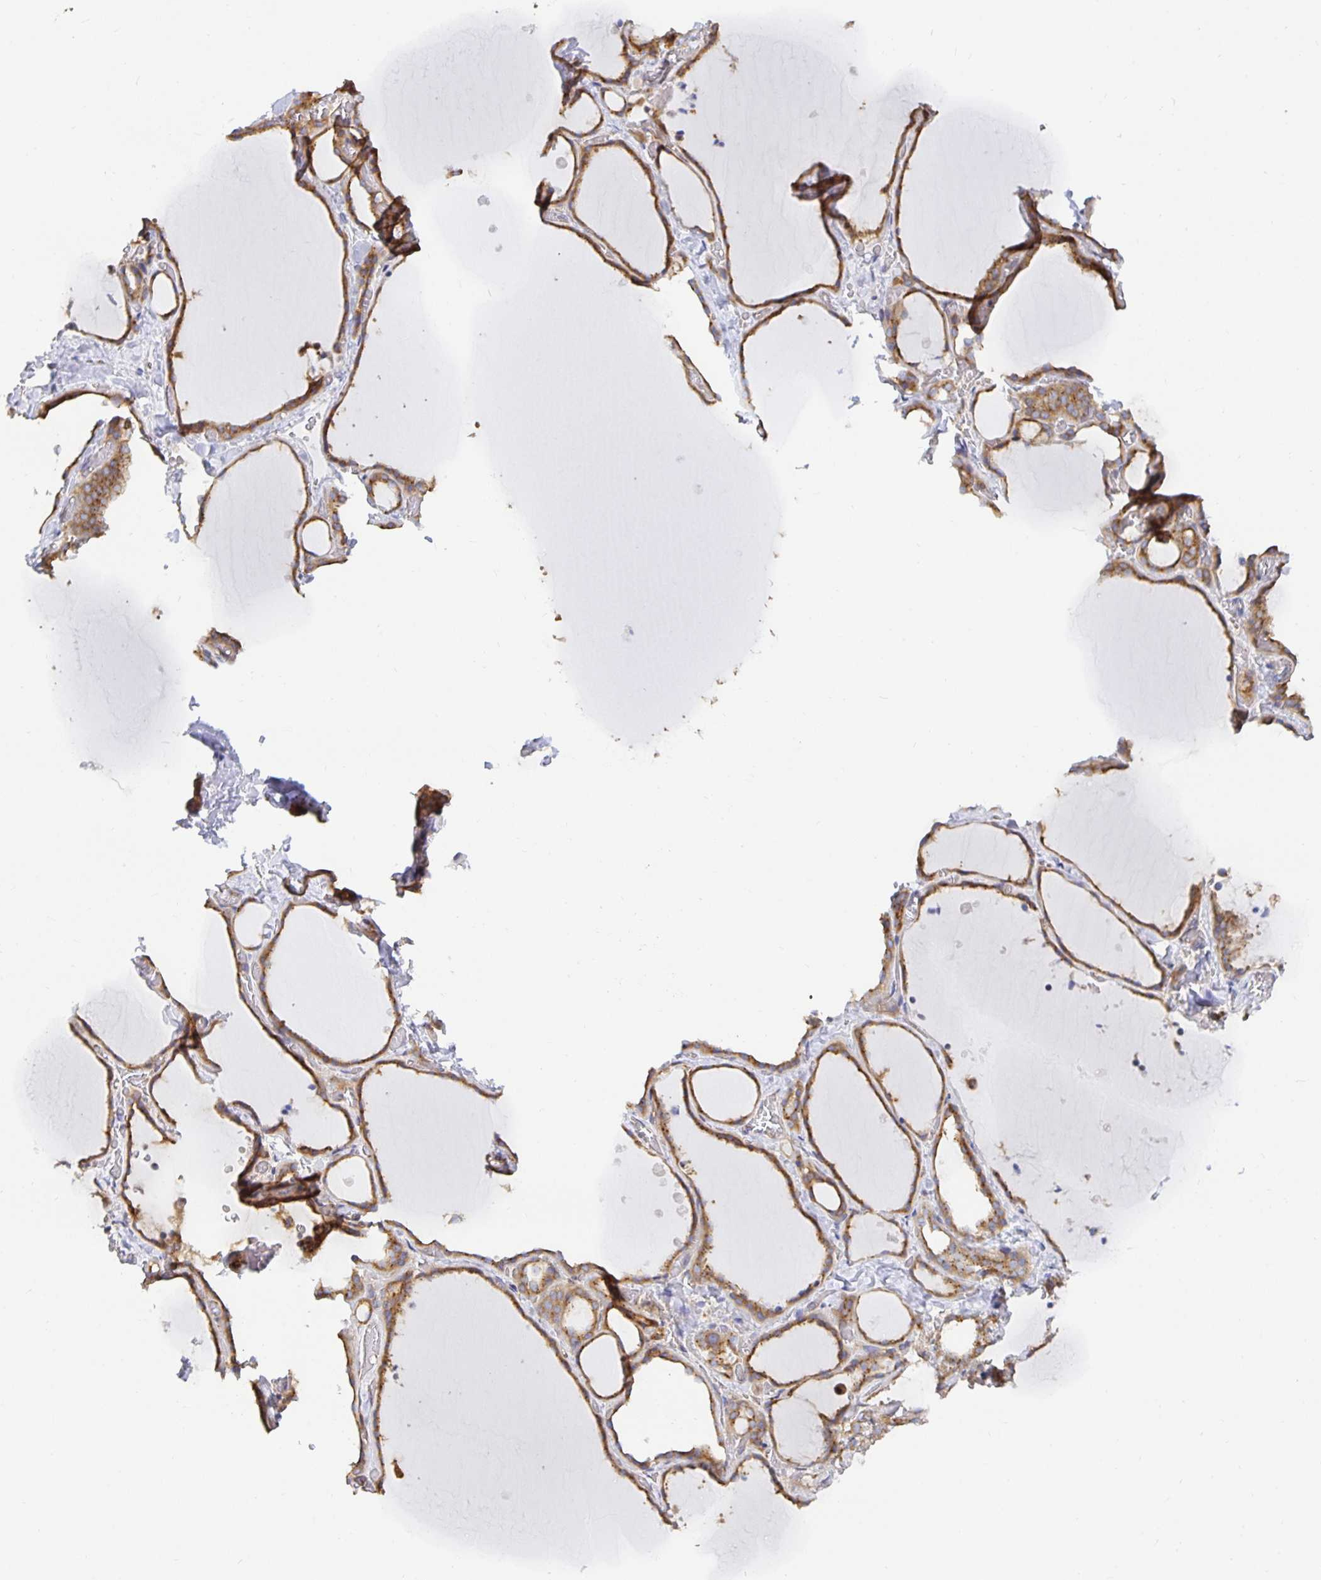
{"staining": {"intensity": "moderate", "quantity": ">75%", "location": "cytoplasmic/membranous"}, "tissue": "thyroid gland", "cell_type": "Glandular cells", "image_type": "normal", "snomed": [{"axis": "morphology", "description": "Normal tissue, NOS"}, {"axis": "topography", "description": "Thyroid gland"}], "caption": "Immunohistochemistry image of normal thyroid gland stained for a protein (brown), which displays medium levels of moderate cytoplasmic/membranous staining in approximately >75% of glandular cells.", "gene": "USO1", "patient": {"sex": "female", "age": 36}}